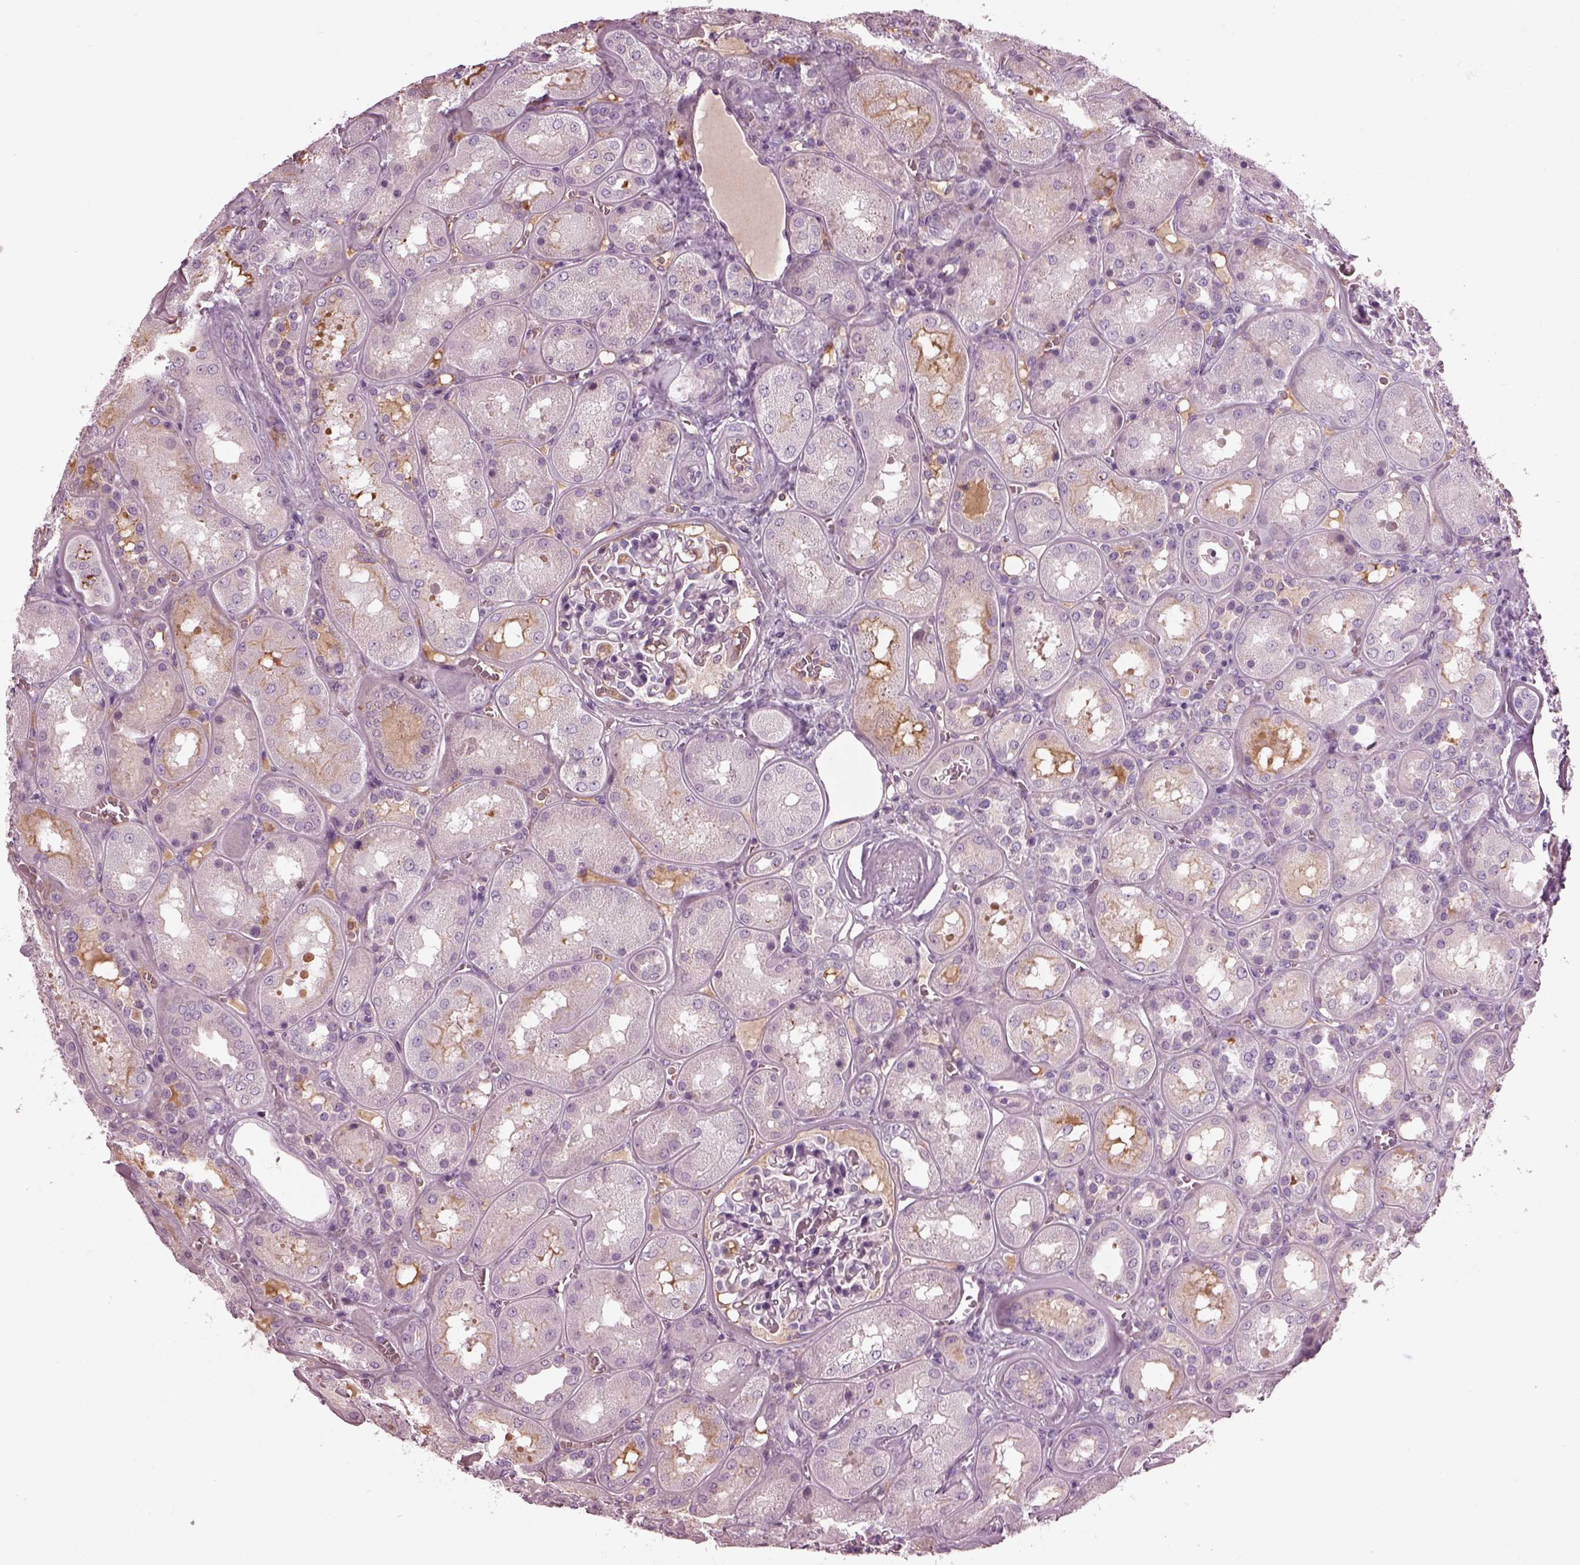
{"staining": {"intensity": "negative", "quantity": "none", "location": "none"}, "tissue": "kidney", "cell_type": "Cells in glomeruli", "image_type": "normal", "snomed": [{"axis": "morphology", "description": "Normal tissue, NOS"}, {"axis": "topography", "description": "Kidney"}], "caption": "Kidney was stained to show a protein in brown. There is no significant staining in cells in glomeruli. Brightfield microscopy of immunohistochemistry (IHC) stained with DAB (brown) and hematoxylin (blue), captured at high magnification.", "gene": "DPYSL5", "patient": {"sex": "male", "age": 73}}